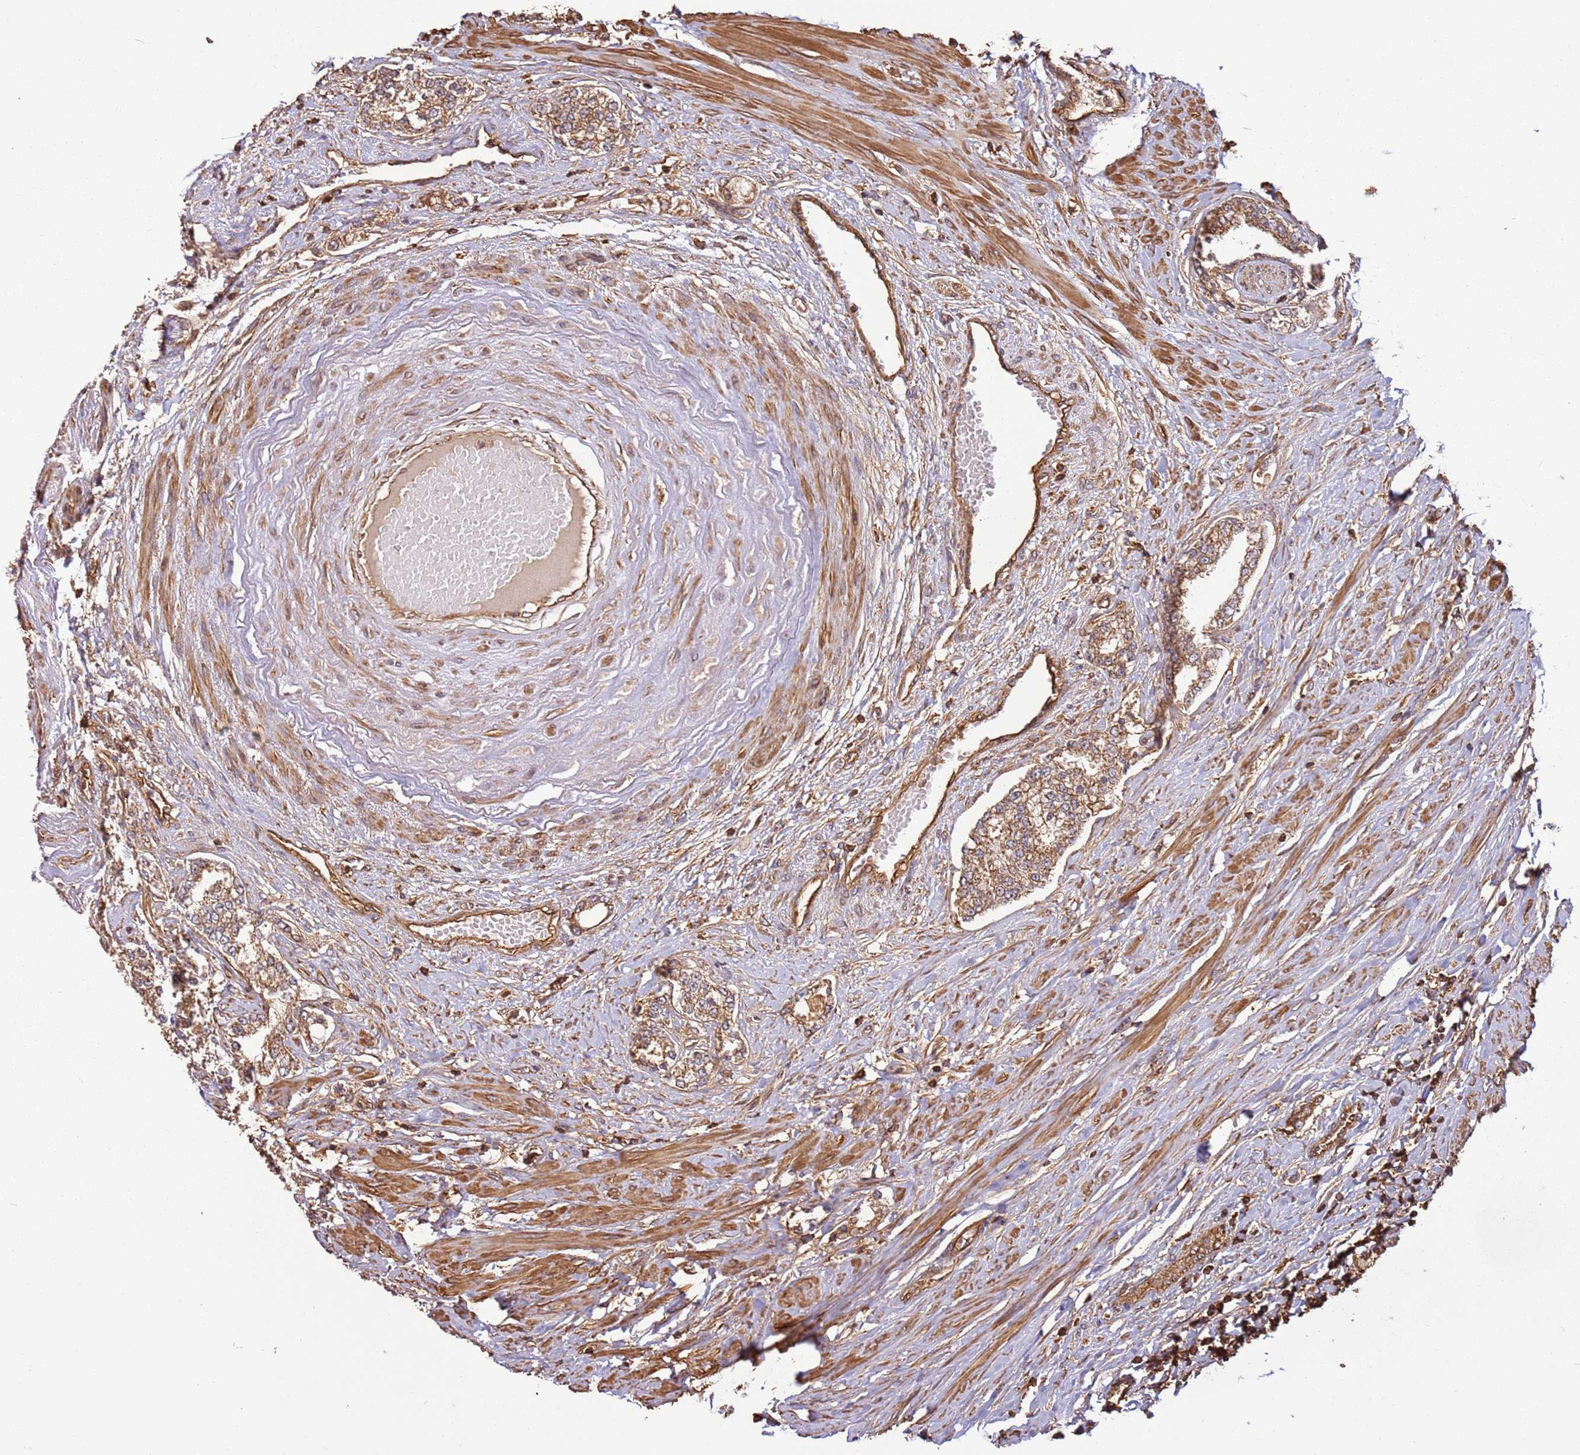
{"staining": {"intensity": "moderate", "quantity": ">75%", "location": "cytoplasmic/membranous"}, "tissue": "prostate cancer", "cell_type": "Tumor cells", "image_type": "cancer", "snomed": [{"axis": "morphology", "description": "Adenocarcinoma, High grade"}, {"axis": "topography", "description": "Prostate"}], "caption": "High-grade adenocarcinoma (prostate) tissue displays moderate cytoplasmic/membranous positivity in about >75% of tumor cells", "gene": "ACVR2A", "patient": {"sex": "male", "age": 64}}